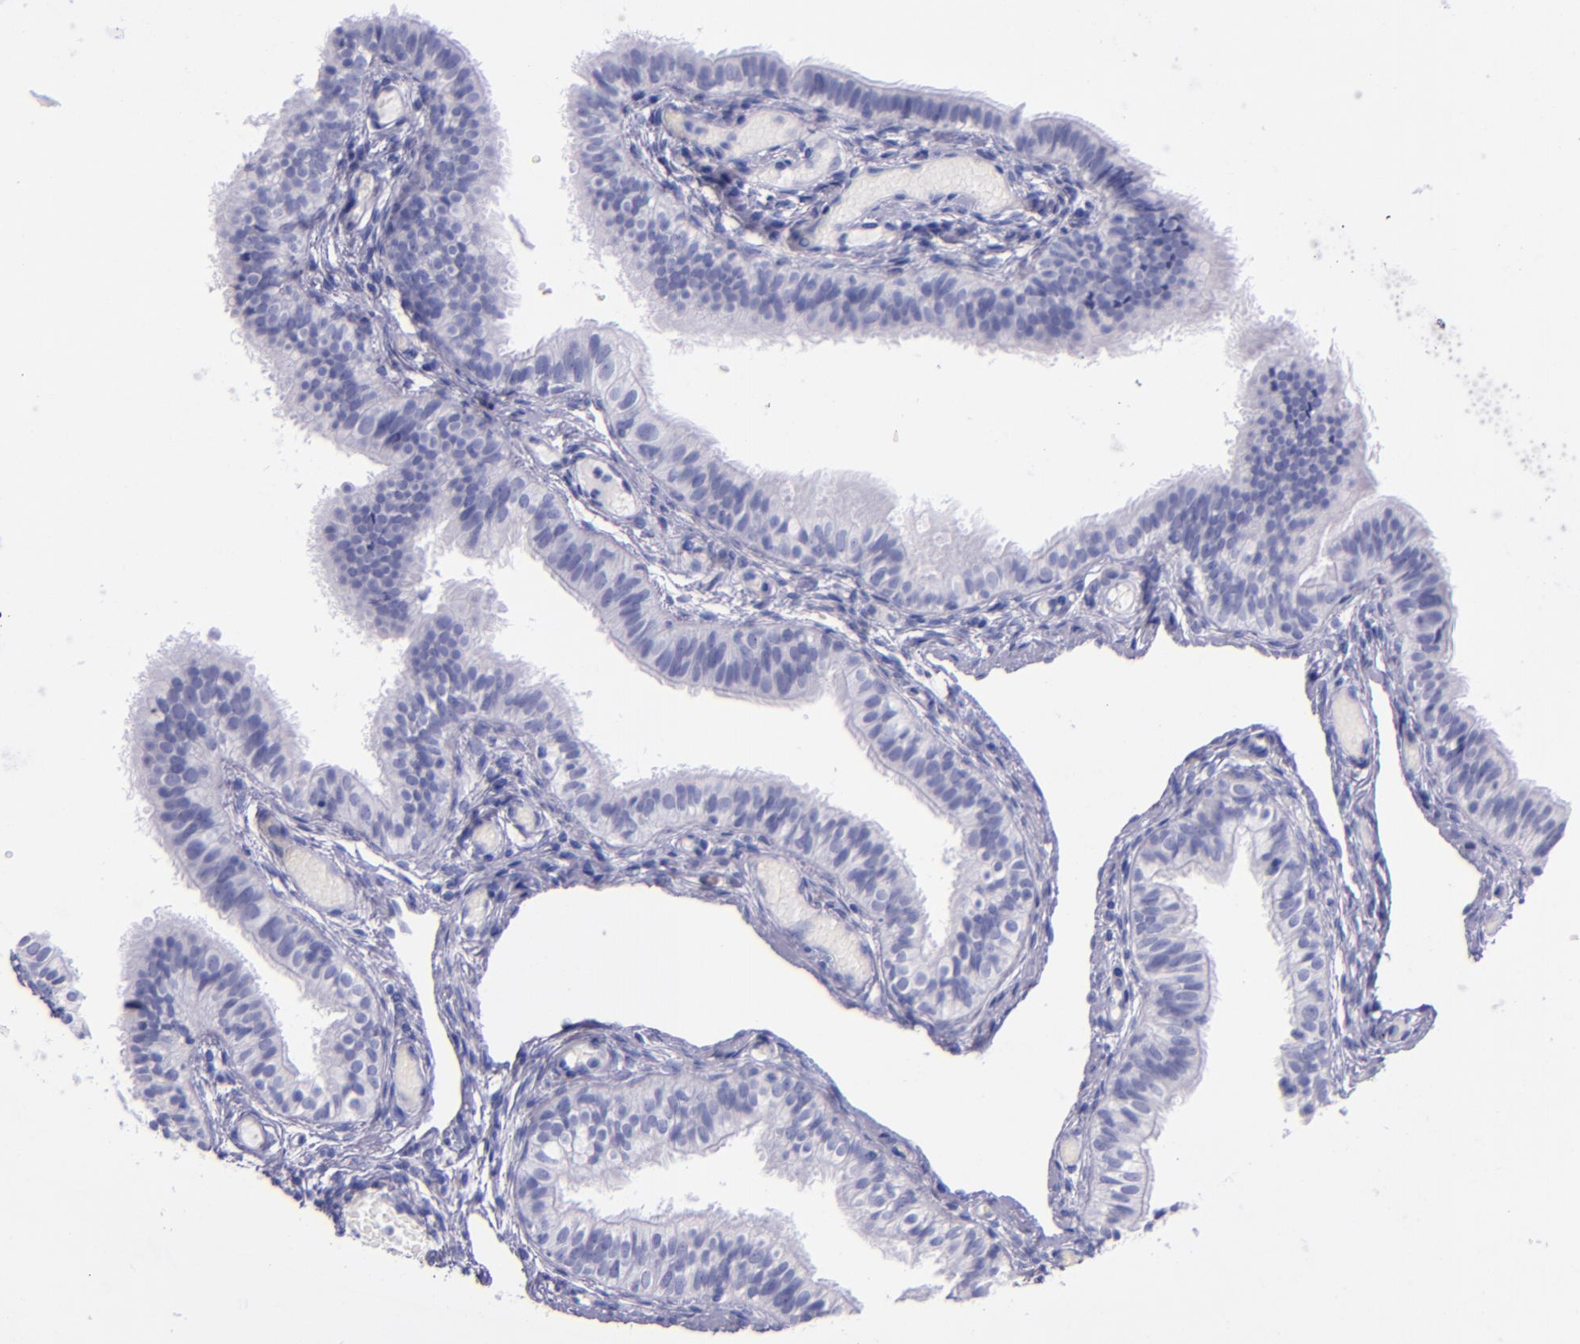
{"staining": {"intensity": "negative", "quantity": "none", "location": "none"}, "tissue": "fallopian tube", "cell_type": "Glandular cells", "image_type": "normal", "snomed": [{"axis": "morphology", "description": "Normal tissue, NOS"}, {"axis": "morphology", "description": "Dermoid, NOS"}, {"axis": "topography", "description": "Fallopian tube"}], "caption": "An image of fallopian tube stained for a protein reveals no brown staining in glandular cells. The staining was performed using DAB (3,3'-diaminobenzidine) to visualize the protein expression in brown, while the nuclei were stained in blue with hematoxylin (Magnification: 20x).", "gene": "LAG3", "patient": {"sex": "female", "age": 33}}